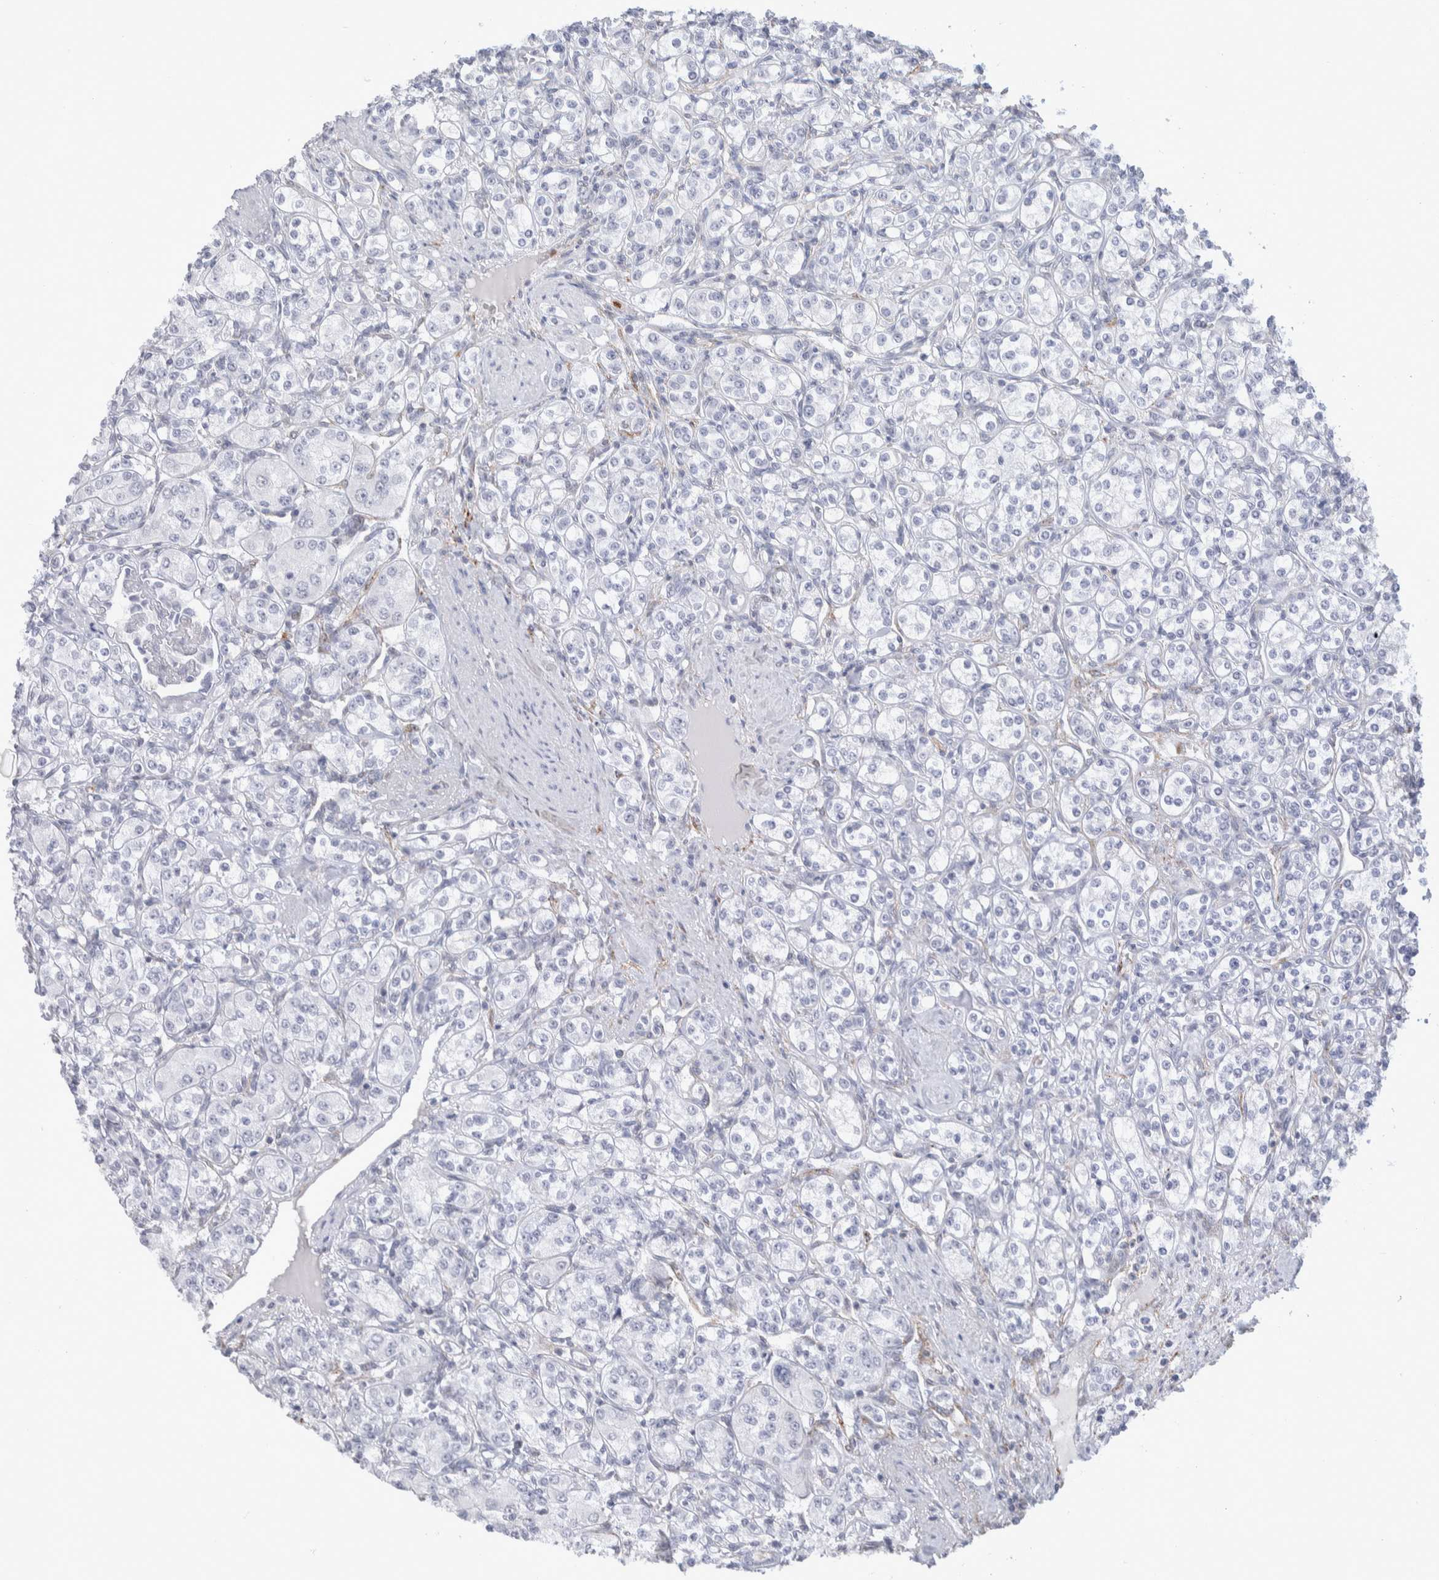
{"staining": {"intensity": "negative", "quantity": "none", "location": "none"}, "tissue": "renal cancer", "cell_type": "Tumor cells", "image_type": "cancer", "snomed": [{"axis": "morphology", "description": "Adenocarcinoma, NOS"}, {"axis": "topography", "description": "Kidney"}], "caption": "IHC of renal cancer (adenocarcinoma) demonstrates no positivity in tumor cells. (Brightfield microscopy of DAB immunohistochemistry (IHC) at high magnification).", "gene": "SEPTIN4", "patient": {"sex": "male", "age": 77}}